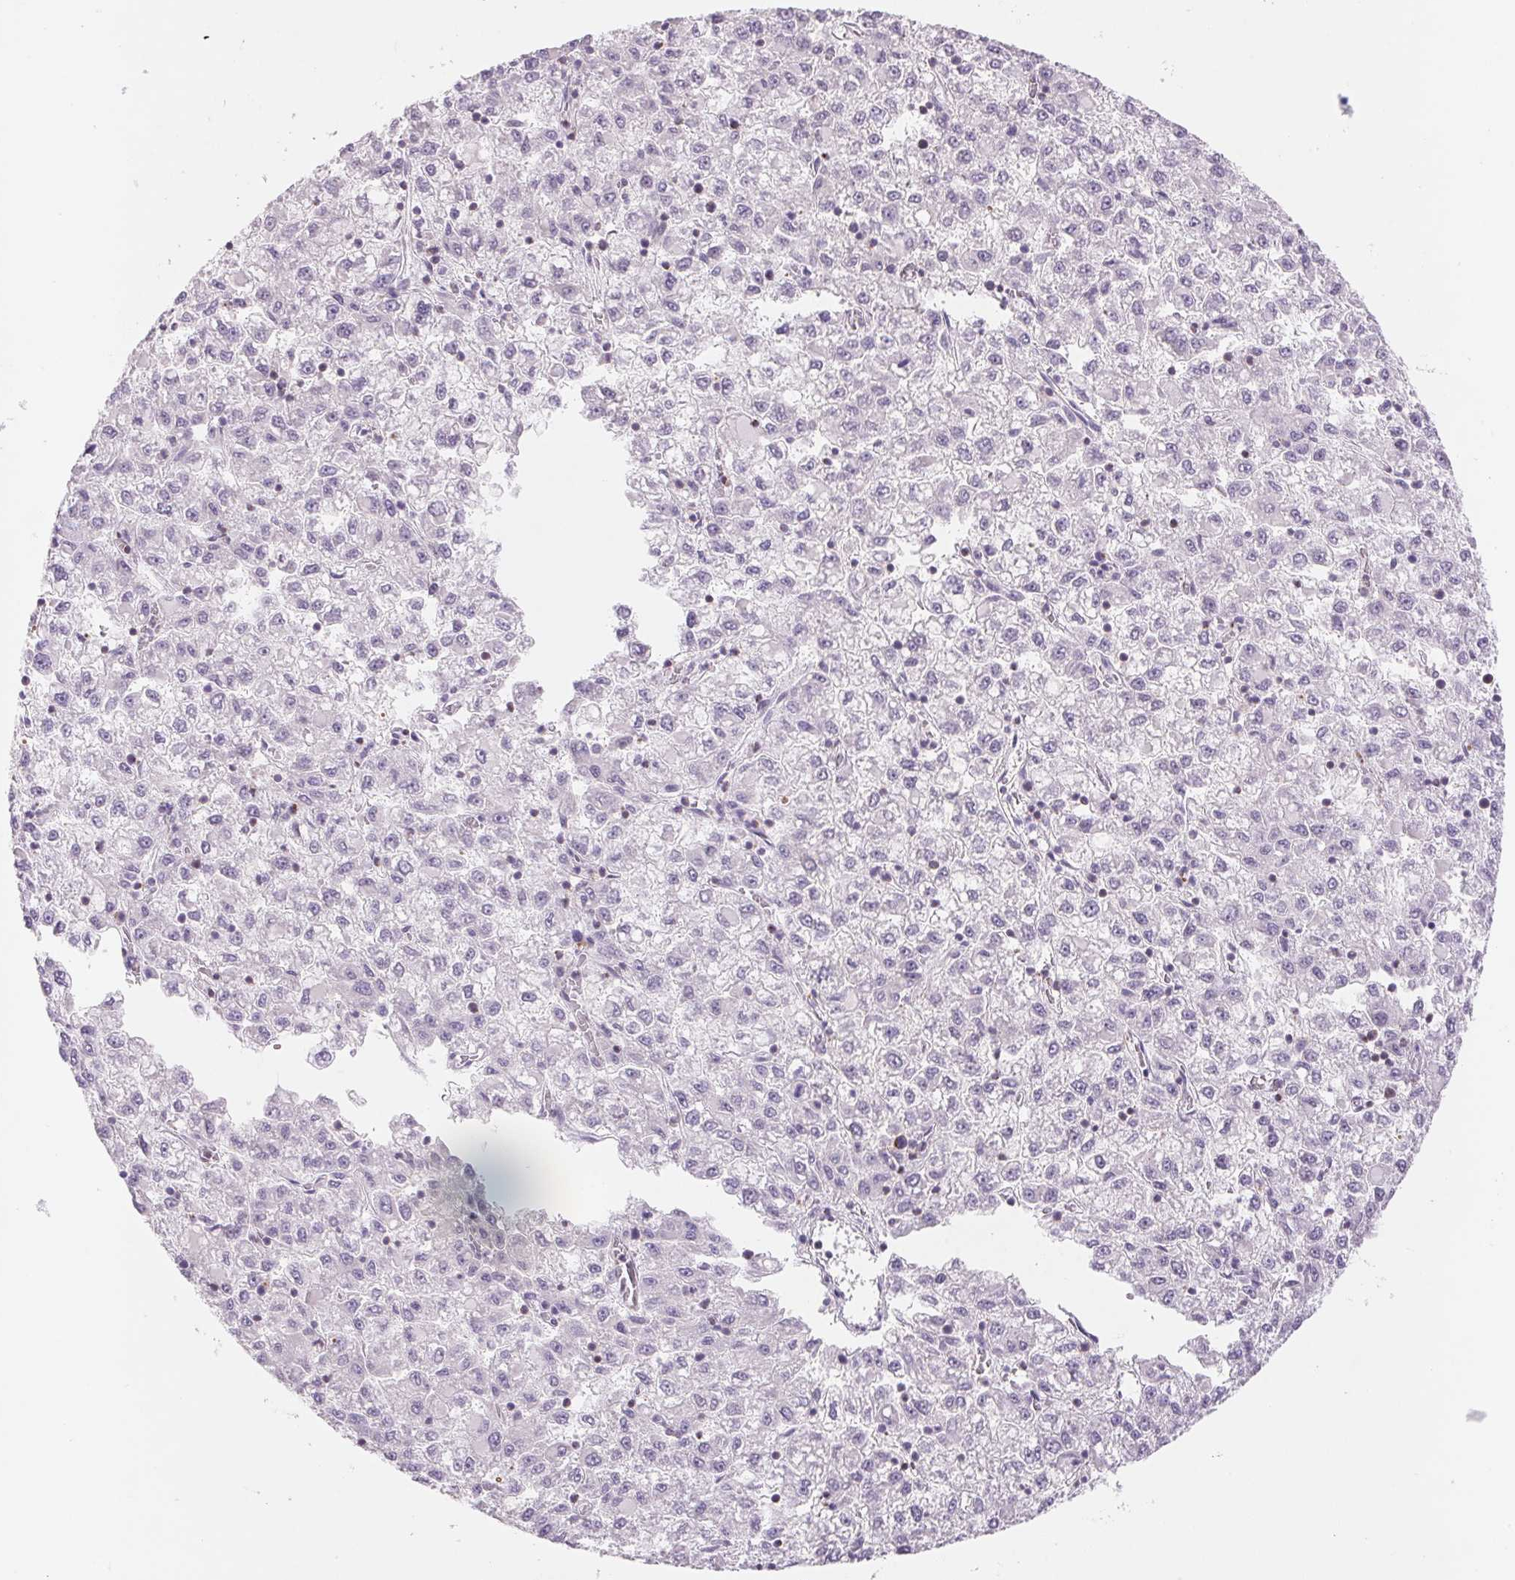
{"staining": {"intensity": "negative", "quantity": "none", "location": "none"}, "tissue": "liver cancer", "cell_type": "Tumor cells", "image_type": "cancer", "snomed": [{"axis": "morphology", "description": "Carcinoma, Hepatocellular, NOS"}, {"axis": "topography", "description": "Liver"}], "caption": "High magnification brightfield microscopy of liver hepatocellular carcinoma stained with DAB (3,3'-diaminobenzidine) (brown) and counterstained with hematoxylin (blue): tumor cells show no significant staining.", "gene": "KIF26A", "patient": {"sex": "male", "age": 40}}